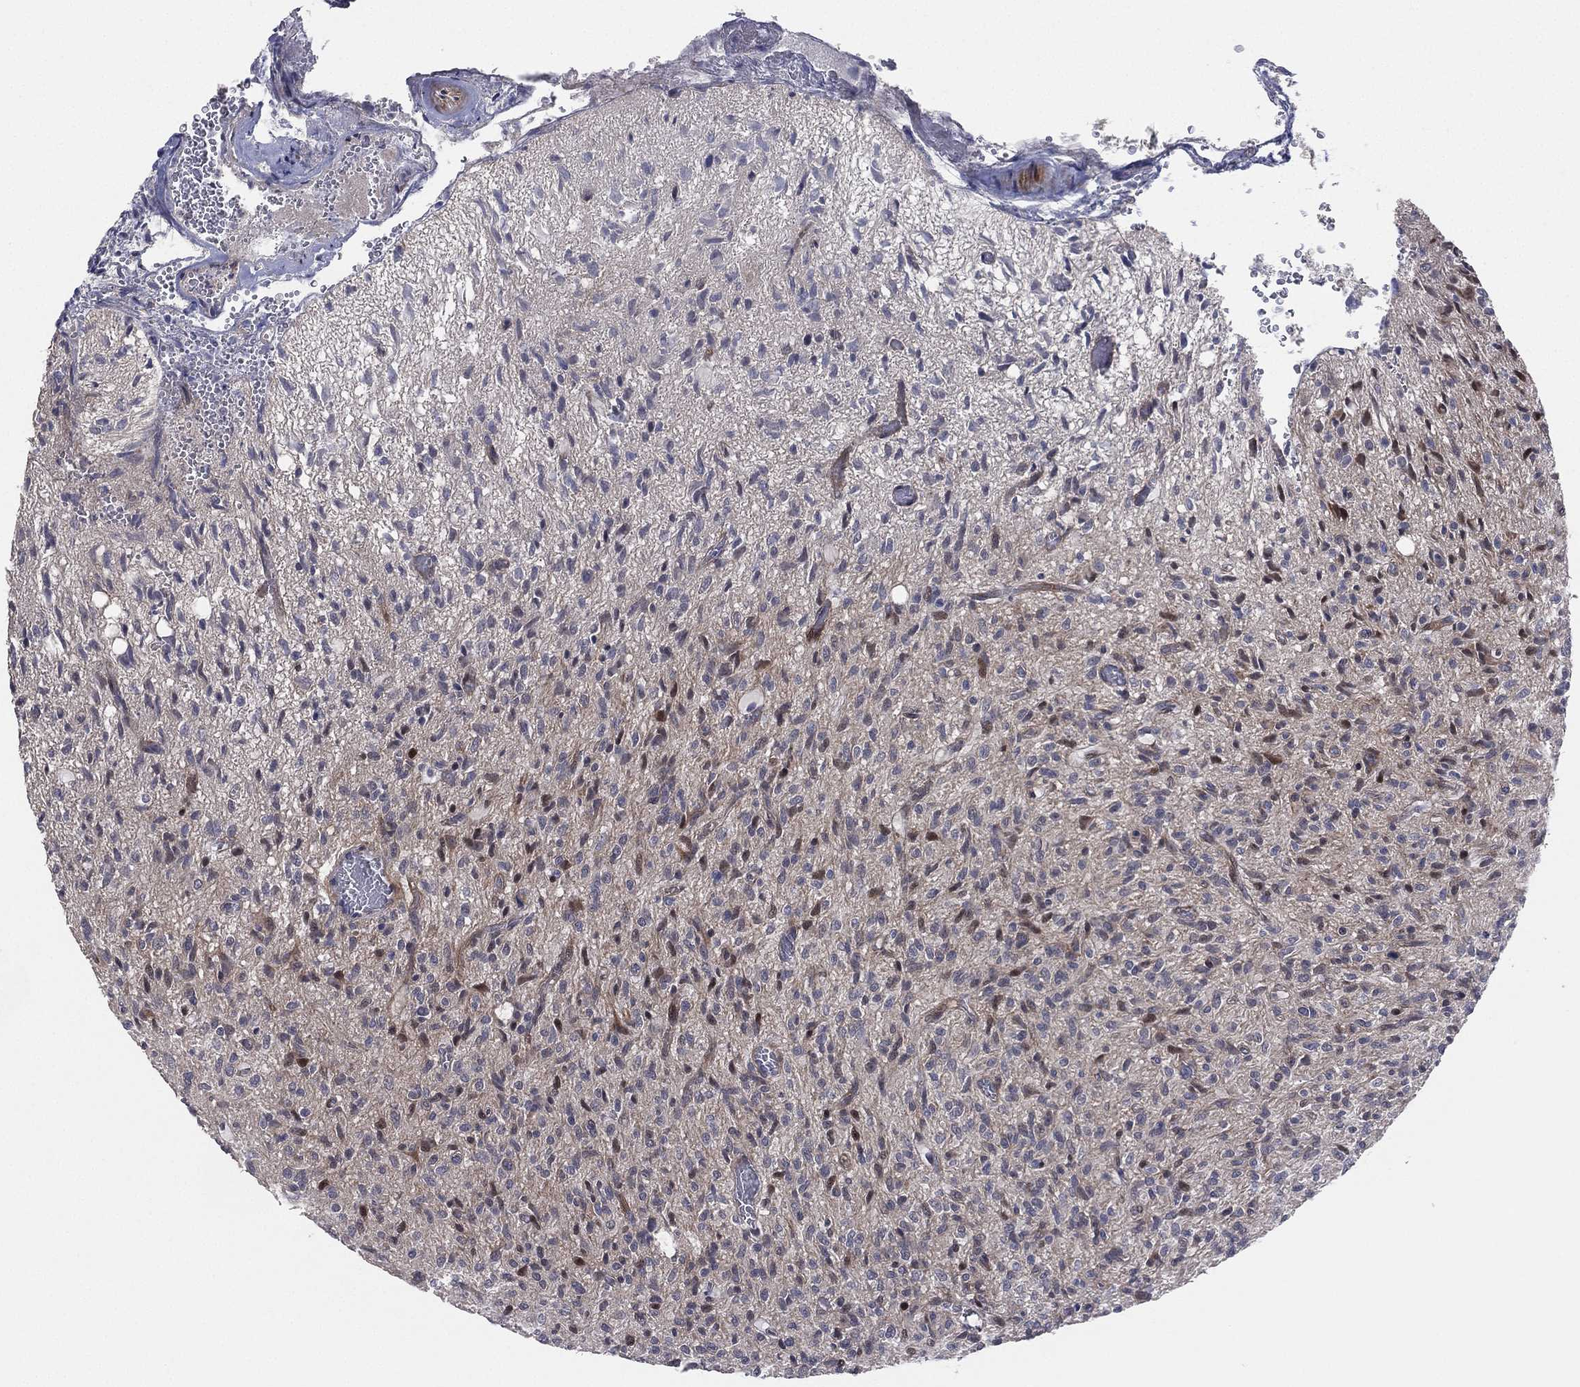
{"staining": {"intensity": "negative", "quantity": "none", "location": "none"}, "tissue": "glioma", "cell_type": "Tumor cells", "image_type": "cancer", "snomed": [{"axis": "morphology", "description": "Glioma, malignant, High grade"}, {"axis": "topography", "description": "Brain"}], "caption": "DAB immunohistochemical staining of human glioma shows no significant positivity in tumor cells.", "gene": "UTP14A", "patient": {"sex": "male", "age": 64}}